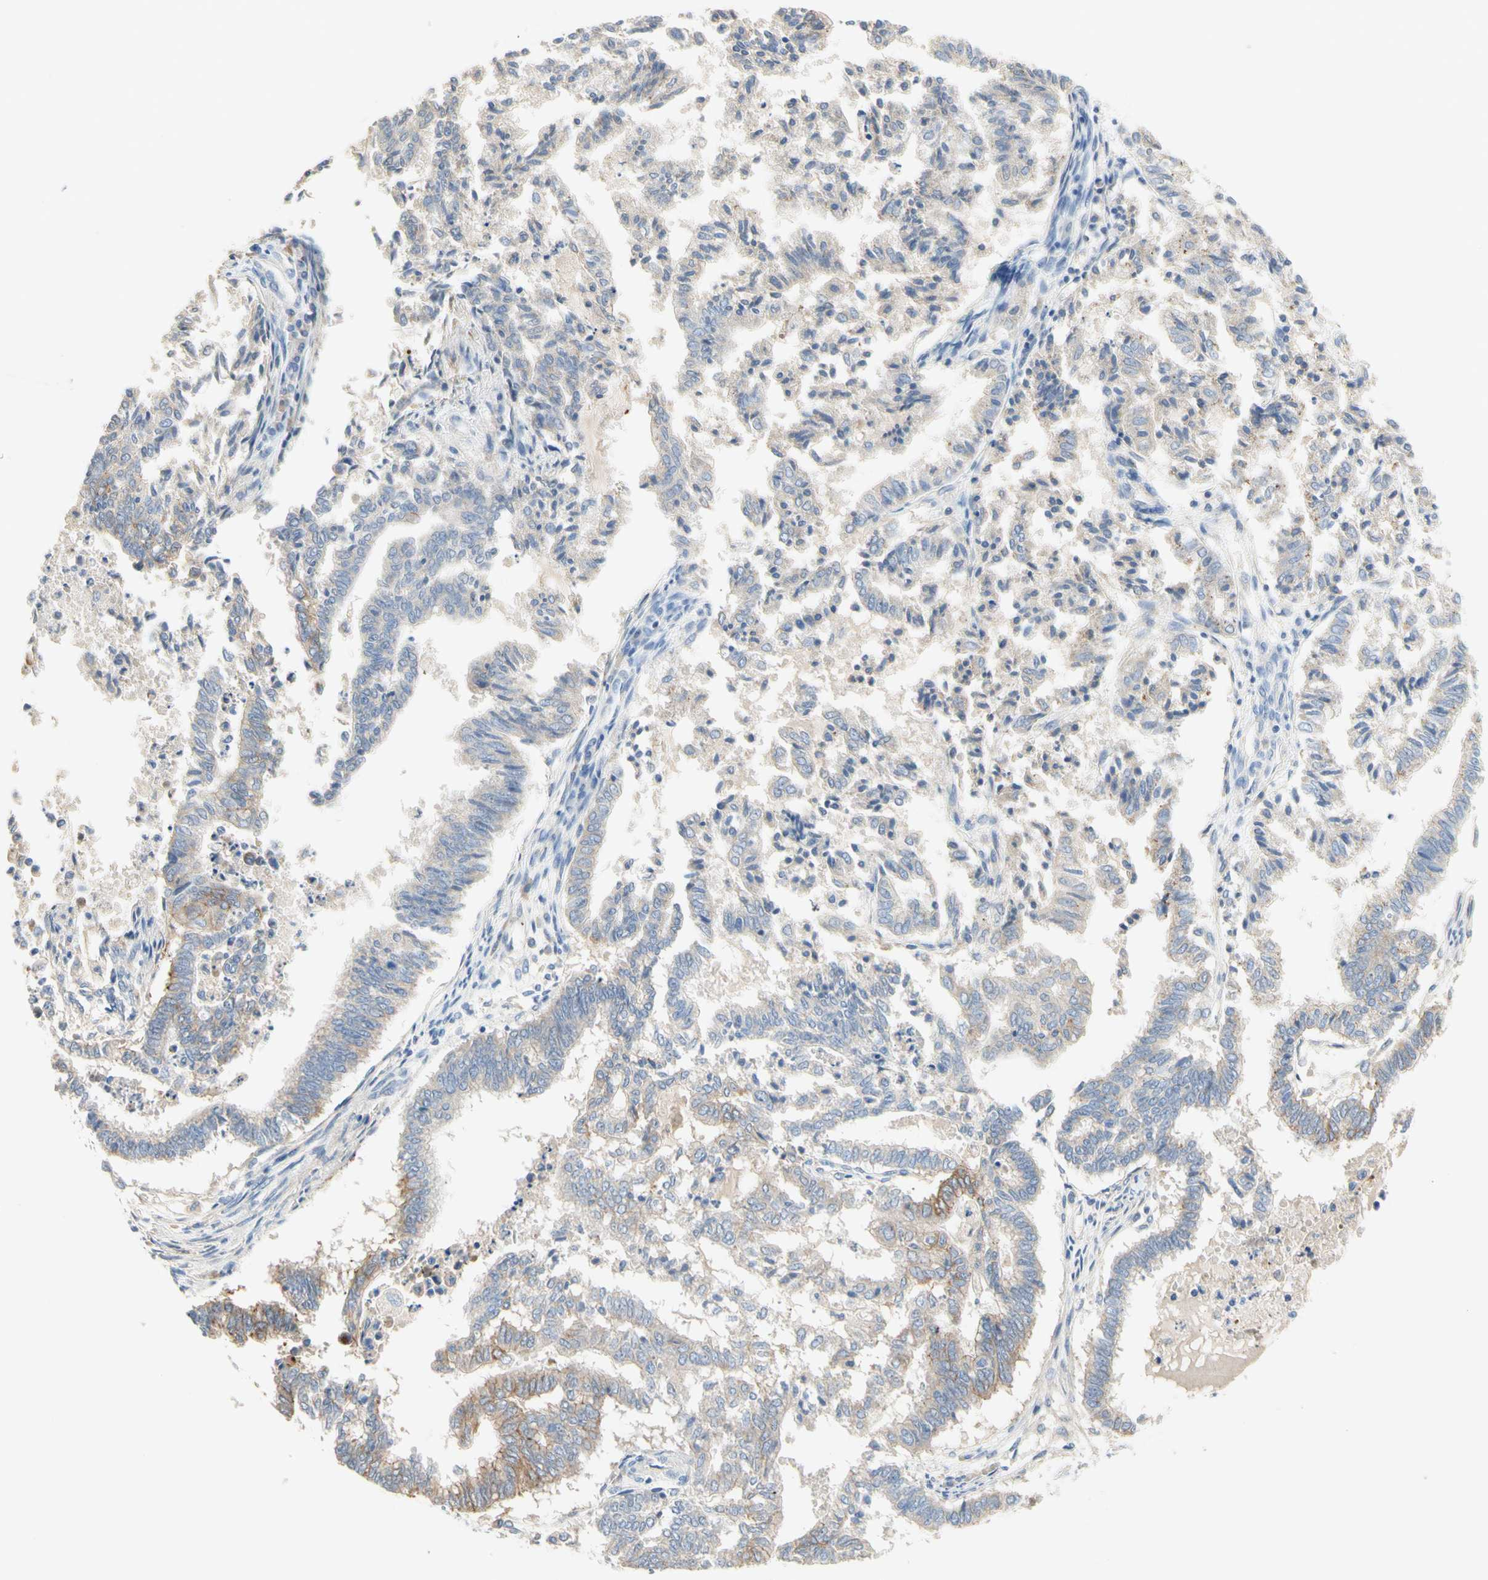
{"staining": {"intensity": "moderate", "quantity": "<25%", "location": "cytoplasmic/membranous"}, "tissue": "endometrial cancer", "cell_type": "Tumor cells", "image_type": "cancer", "snomed": [{"axis": "morphology", "description": "Necrosis, NOS"}, {"axis": "morphology", "description": "Adenocarcinoma, NOS"}, {"axis": "topography", "description": "Endometrium"}], "caption": "A high-resolution histopathology image shows IHC staining of endometrial cancer, which exhibits moderate cytoplasmic/membranous staining in approximately <25% of tumor cells.", "gene": "NECTIN4", "patient": {"sex": "female", "age": 79}}